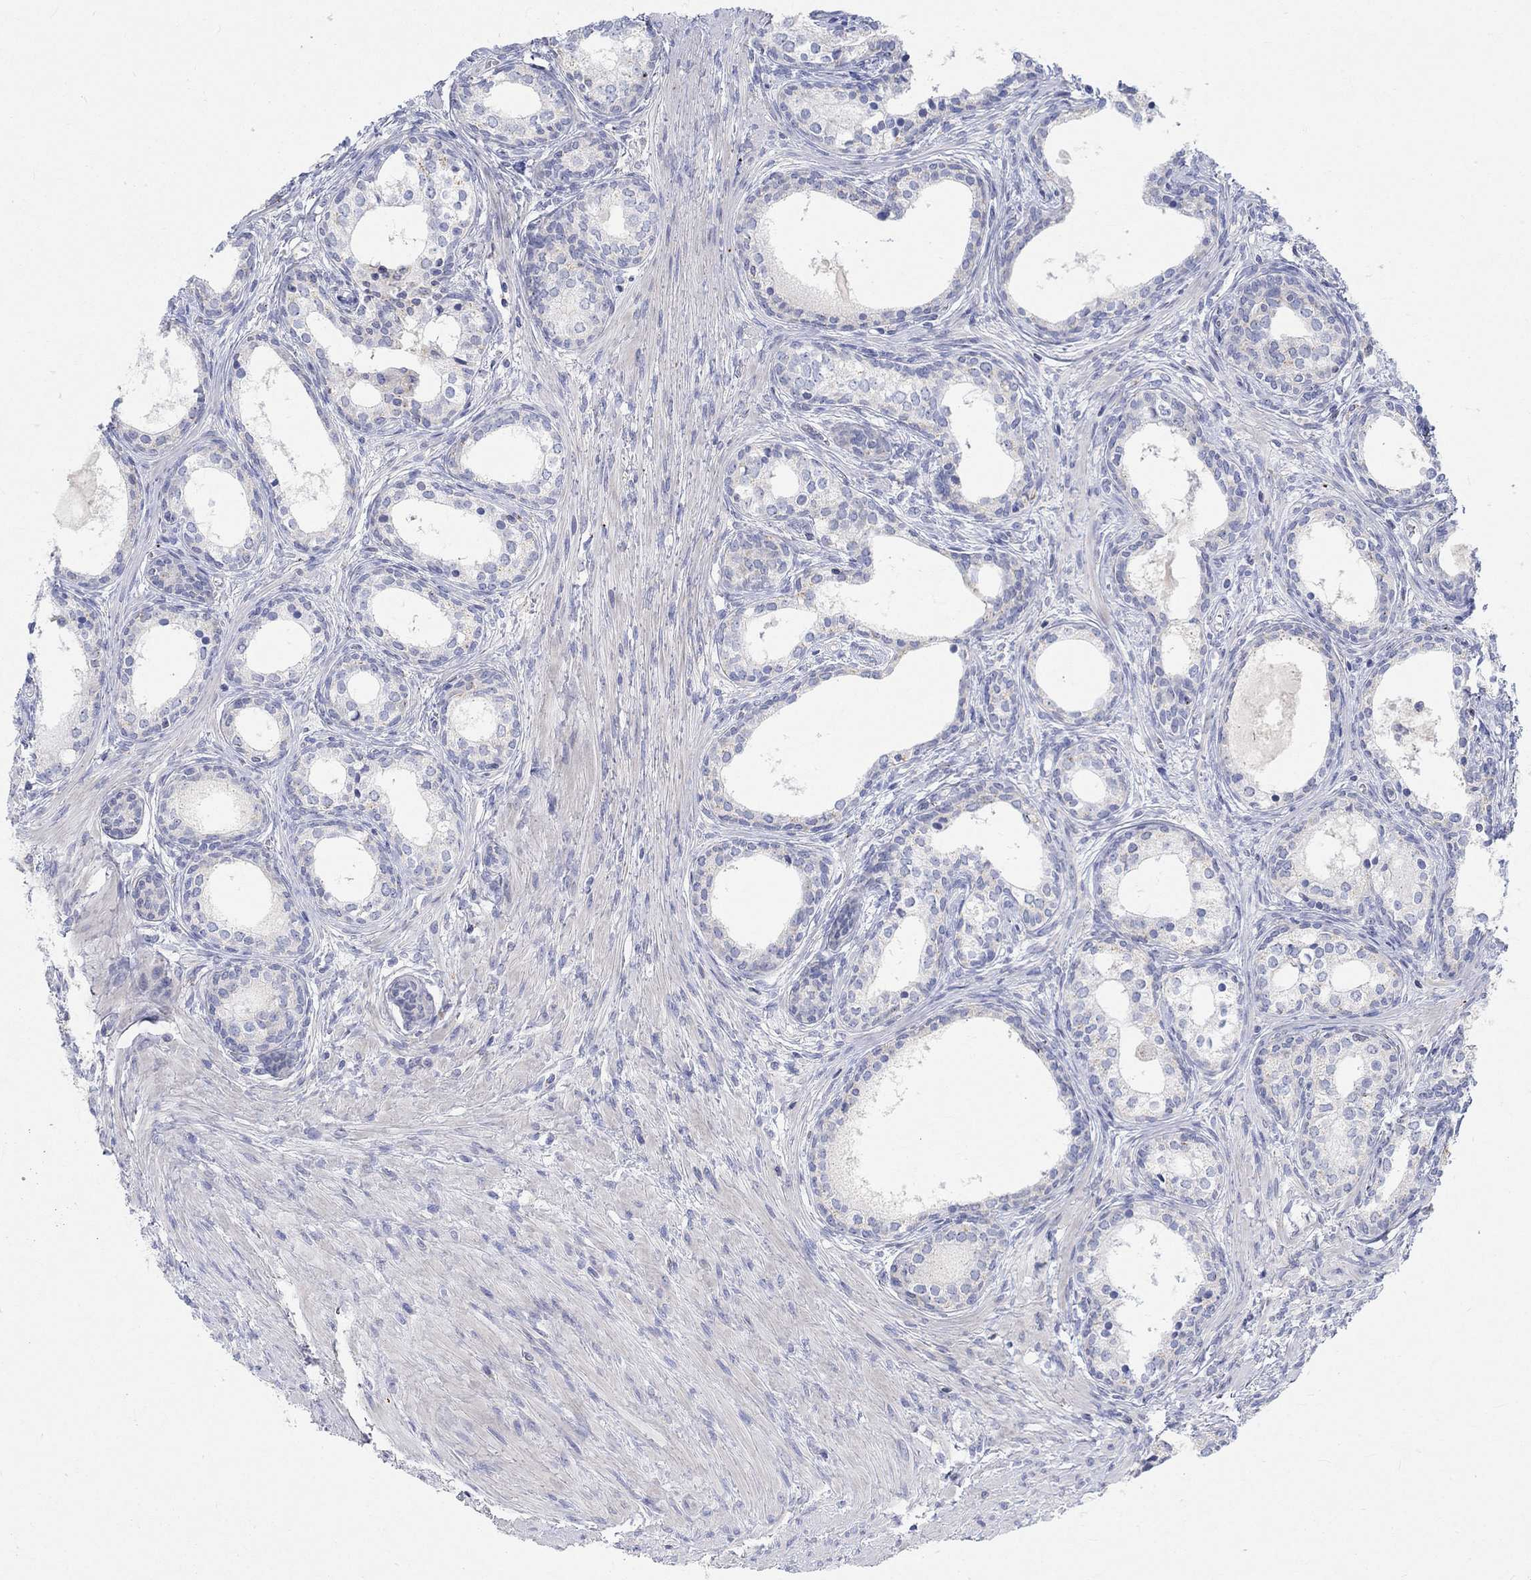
{"staining": {"intensity": "negative", "quantity": "none", "location": "none"}, "tissue": "prostate cancer", "cell_type": "Tumor cells", "image_type": "cancer", "snomed": [{"axis": "morphology", "description": "Adenocarcinoma, NOS"}, {"axis": "morphology", "description": "Adenocarcinoma, High grade"}, {"axis": "topography", "description": "Prostate"}], "caption": "DAB immunohistochemical staining of human high-grade adenocarcinoma (prostate) displays no significant staining in tumor cells.", "gene": "NAV3", "patient": {"sex": "male", "age": 61}}